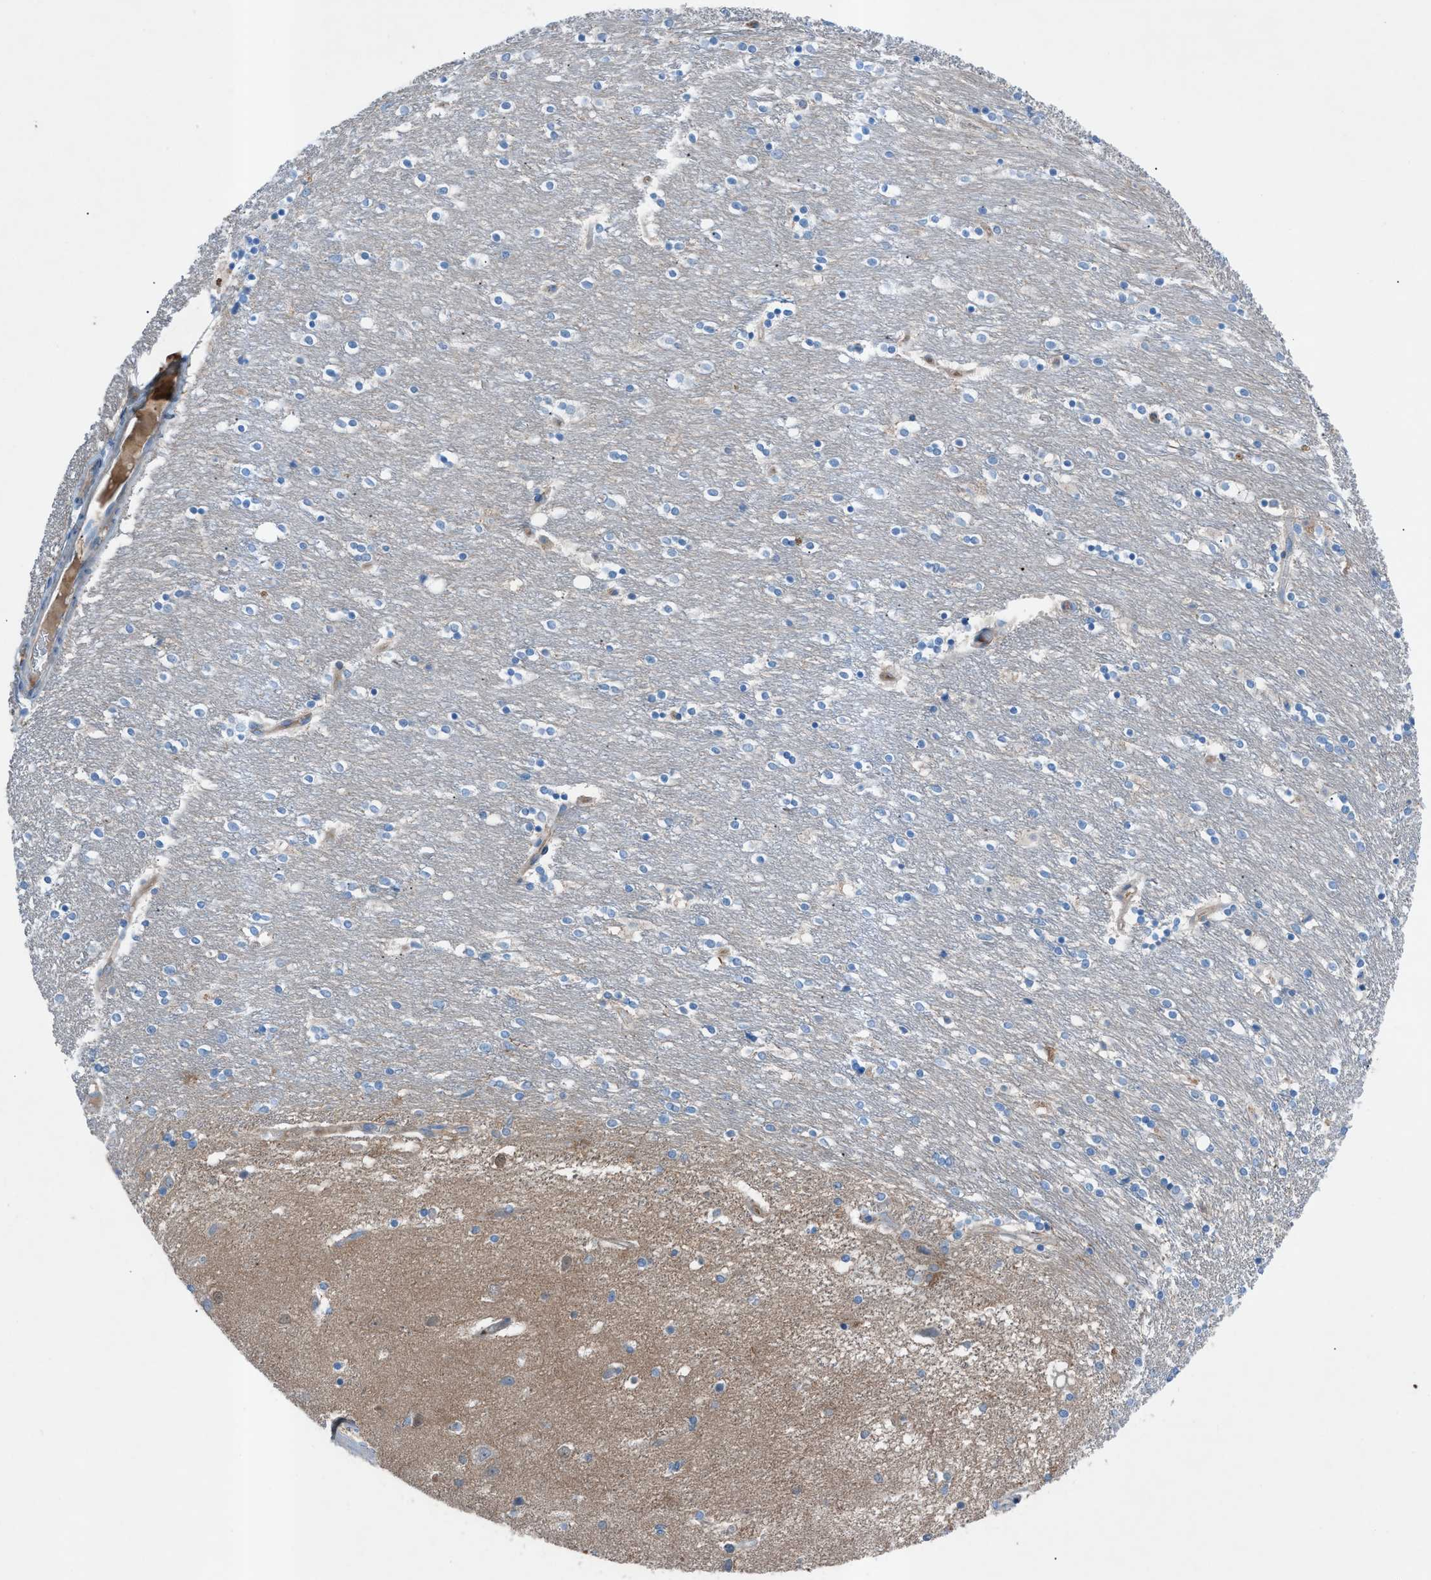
{"staining": {"intensity": "weak", "quantity": "<25%", "location": "cytoplasmic/membranous"}, "tissue": "caudate", "cell_type": "Glial cells", "image_type": "normal", "snomed": [{"axis": "morphology", "description": "Normal tissue, NOS"}, {"axis": "topography", "description": "Lateral ventricle wall"}], "caption": "Photomicrograph shows no significant protein expression in glial cells of benign caudate. (DAB (3,3'-diaminobenzidine) IHC, high magnification).", "gene": "C5AR2", "patient": {"sex": "female", "age": 54}}